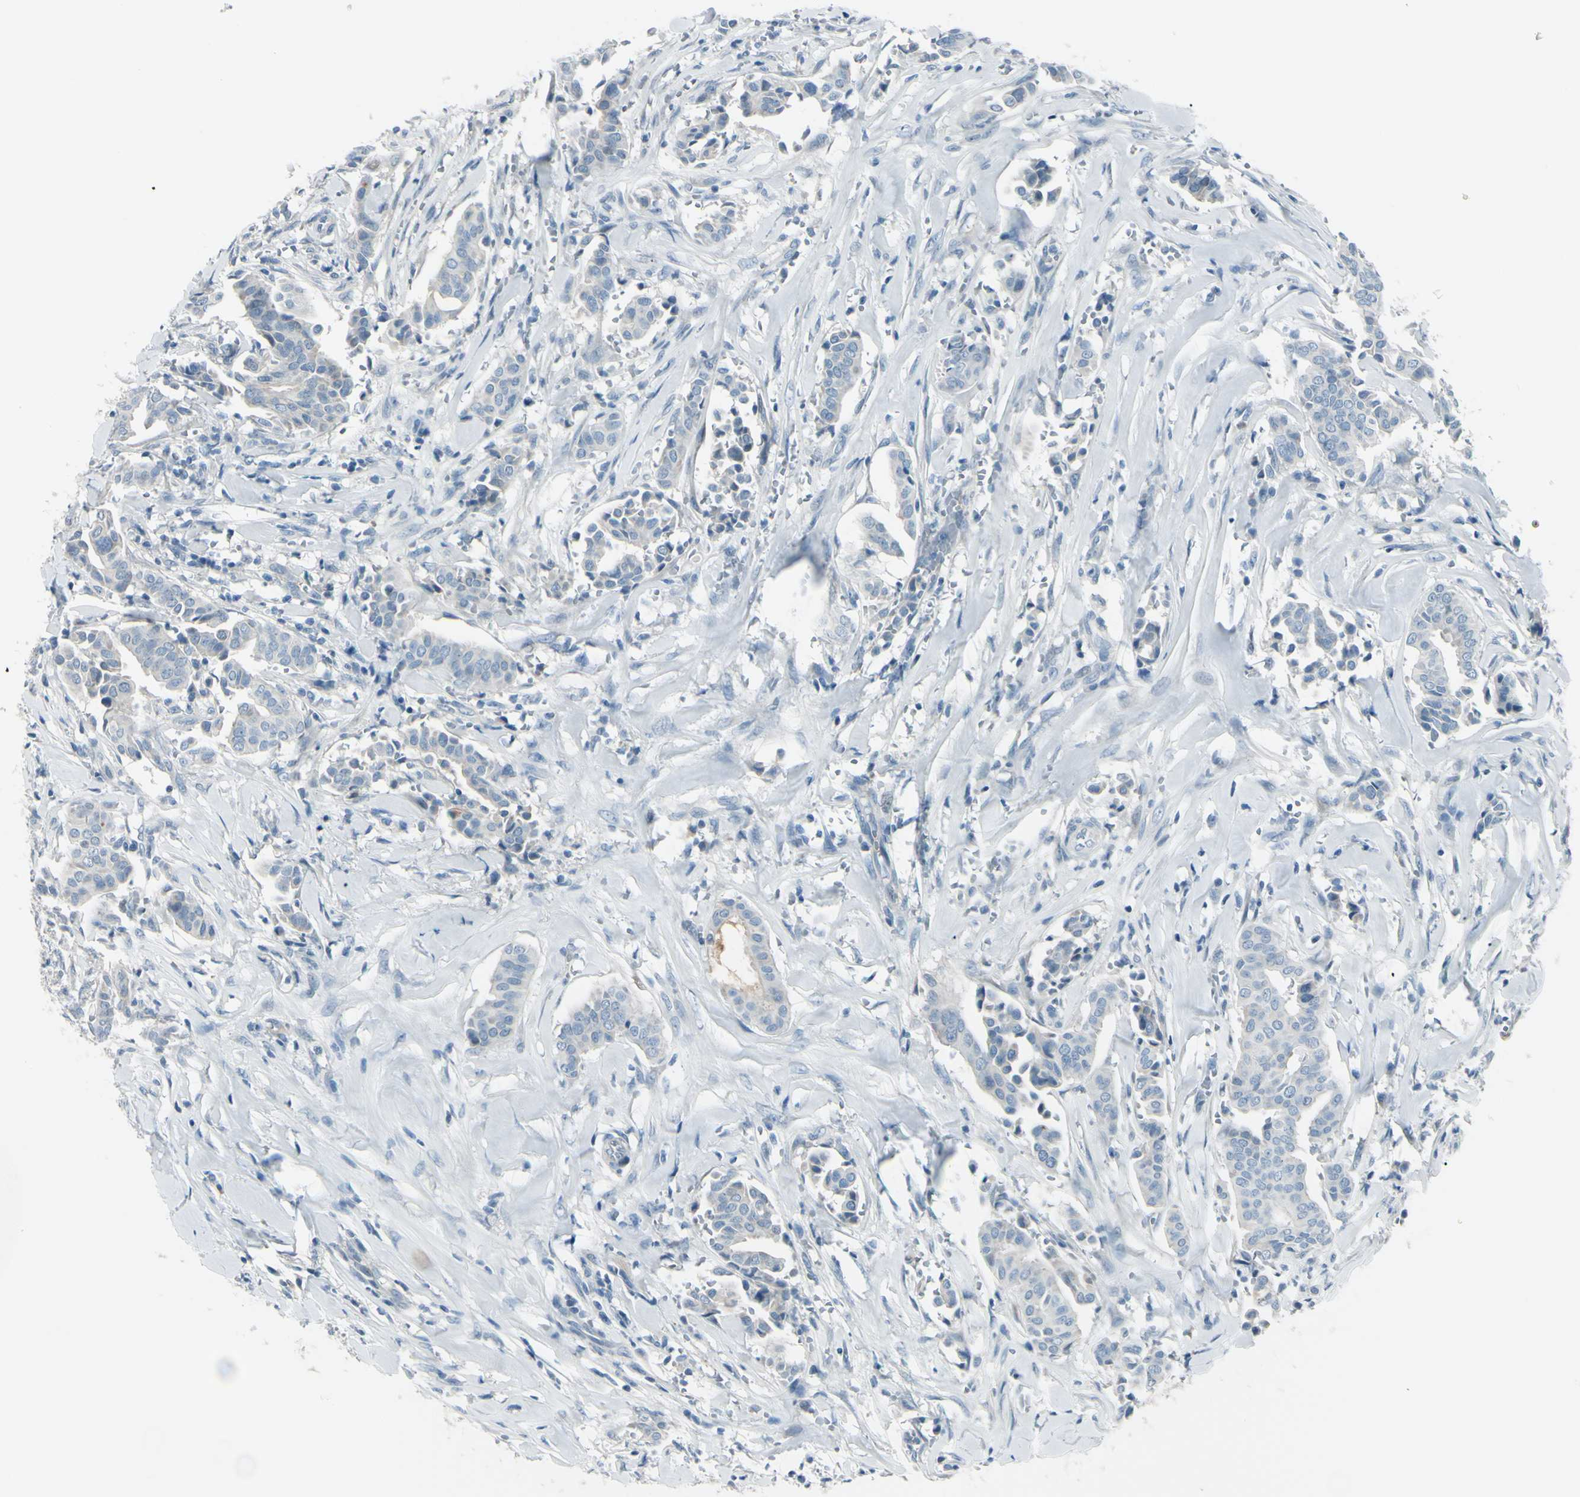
{"staining": {"intensity": "weak", "quantity": "<25%", "location": "cytoplasmic/membranous"}, "tissue": "head and neck cancer", "cell_type": "Tumor cells", "image_type": "cancer", "snomed": [{"axis": "morphology", "description": "Adenocarcinoma, NOS"}, {"axis": "topography", "description": "Salivary gland"}, {"axis": "topography", "description": "Head-Neck"}], "caption": "A high-resolution image shows immunohistochemistry (IHC) staining of head and neck cancer, which demonstrates no significant positivity in tumor cells. Nuclei are stained in blue.", "gene": "GPR34", "patient": {"sex": "female", "age": 59}}